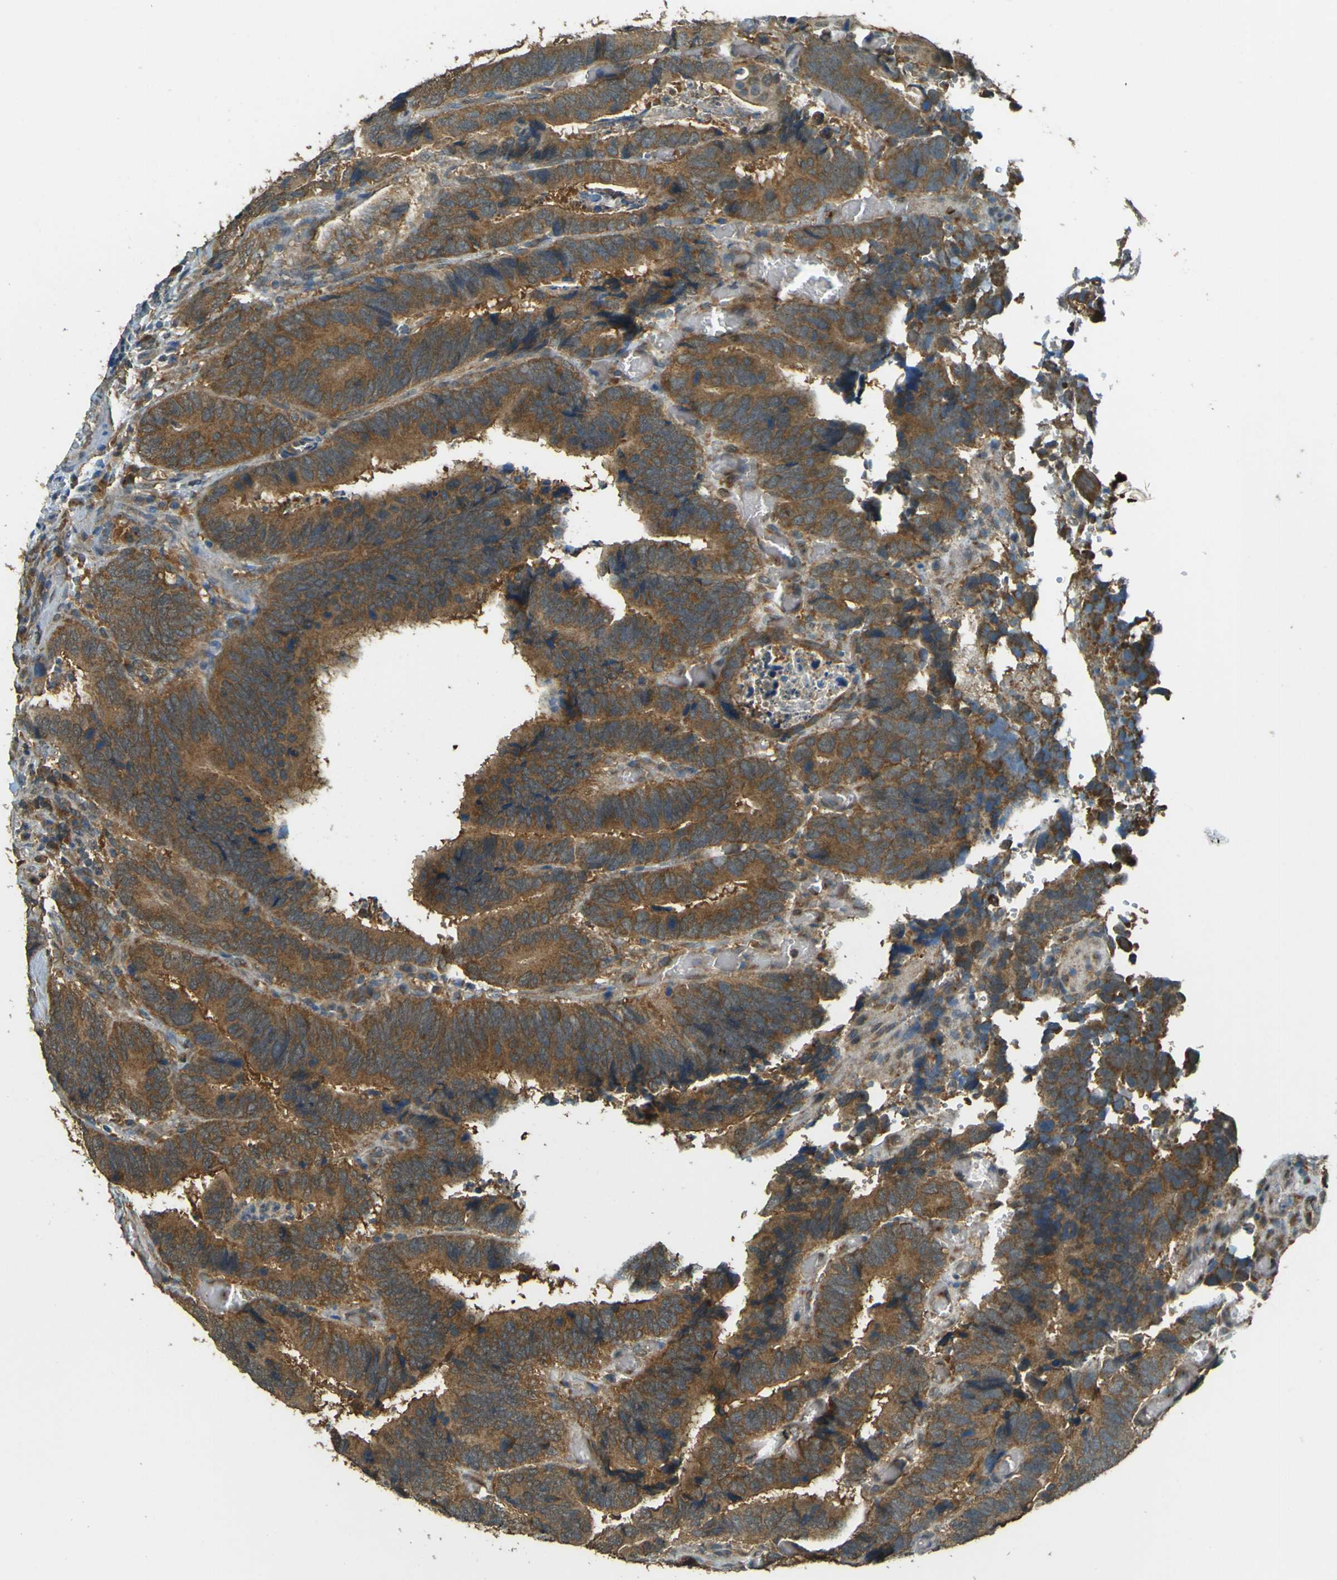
{"staining": {"intensity": "strong", "quantity": ">75%", "location": "cytoplasmic/membranous"}, "tissue": "colorectal cancer", "cell_type": "Tumor cells", "image_type": "cancer", "snomed": [{"axis": "morphology", "description": "Adenocarcinoma, NOS"}, {"axis": "topography", "description": "Colon"}], "caption": "Tumor cells show high levels of strong cytoplasmic/membranous positivity in about >75% of cells in human colorectal adenocarcinoma.", "gene": "GOLGA1", "patient": {"sex": "male", "age": 72}}